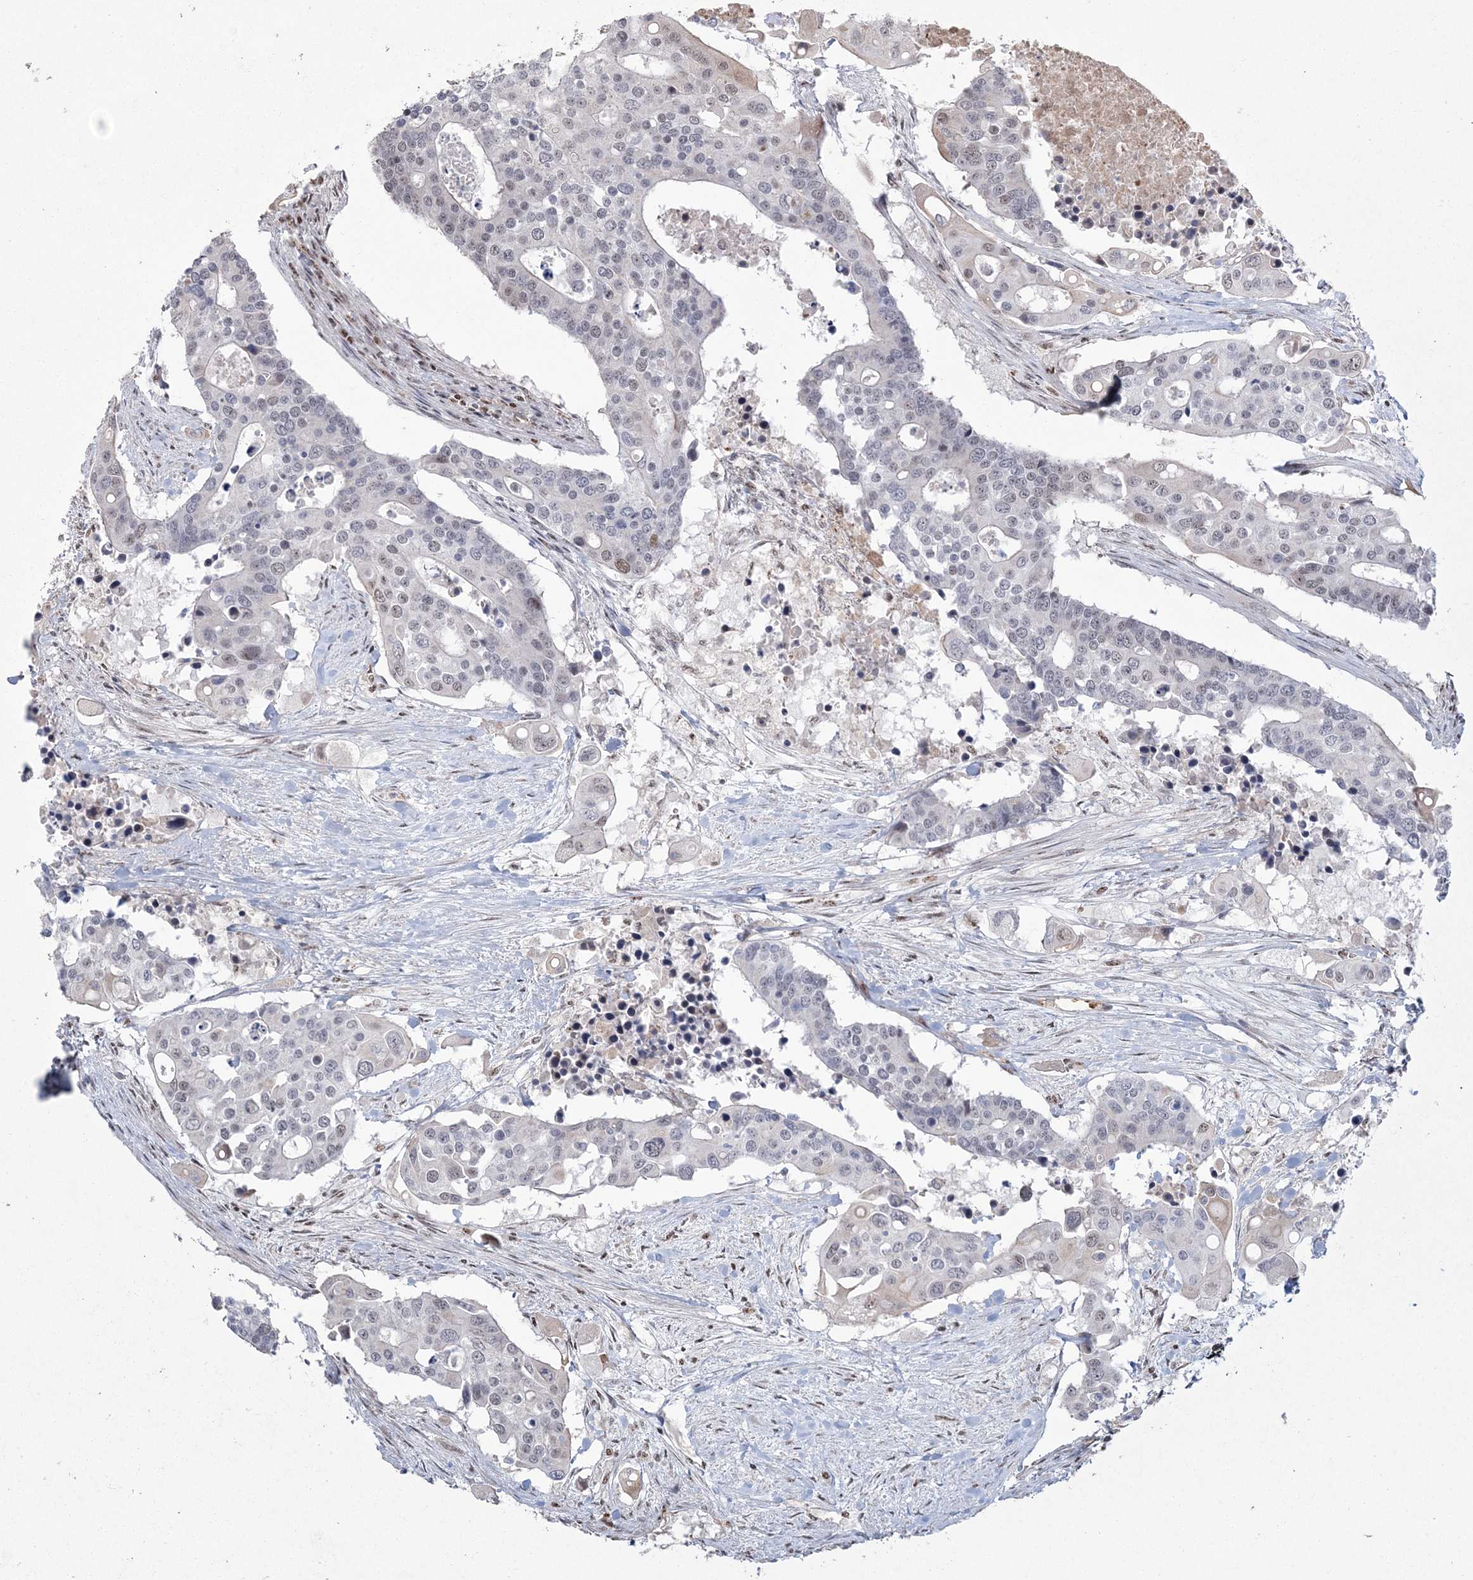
{"staining": {"intensity": "negative", "quantity": "none", "location": "none"}, "tissue": "colorectal cancer", "cell_type": "Tumor cells", "image_type": "cancer", "snomed": [{"axis": "morphology", "description": "Adenocarcinoma, NOS"}, {"axis": "topography", "description": "Colon"}], "caption": "A histopathology image of human colorectal adenocarcinoma is negative for staining in tumor cells.", "gene": "RBM17", "patient": {"sex": "male", "age": 77}}